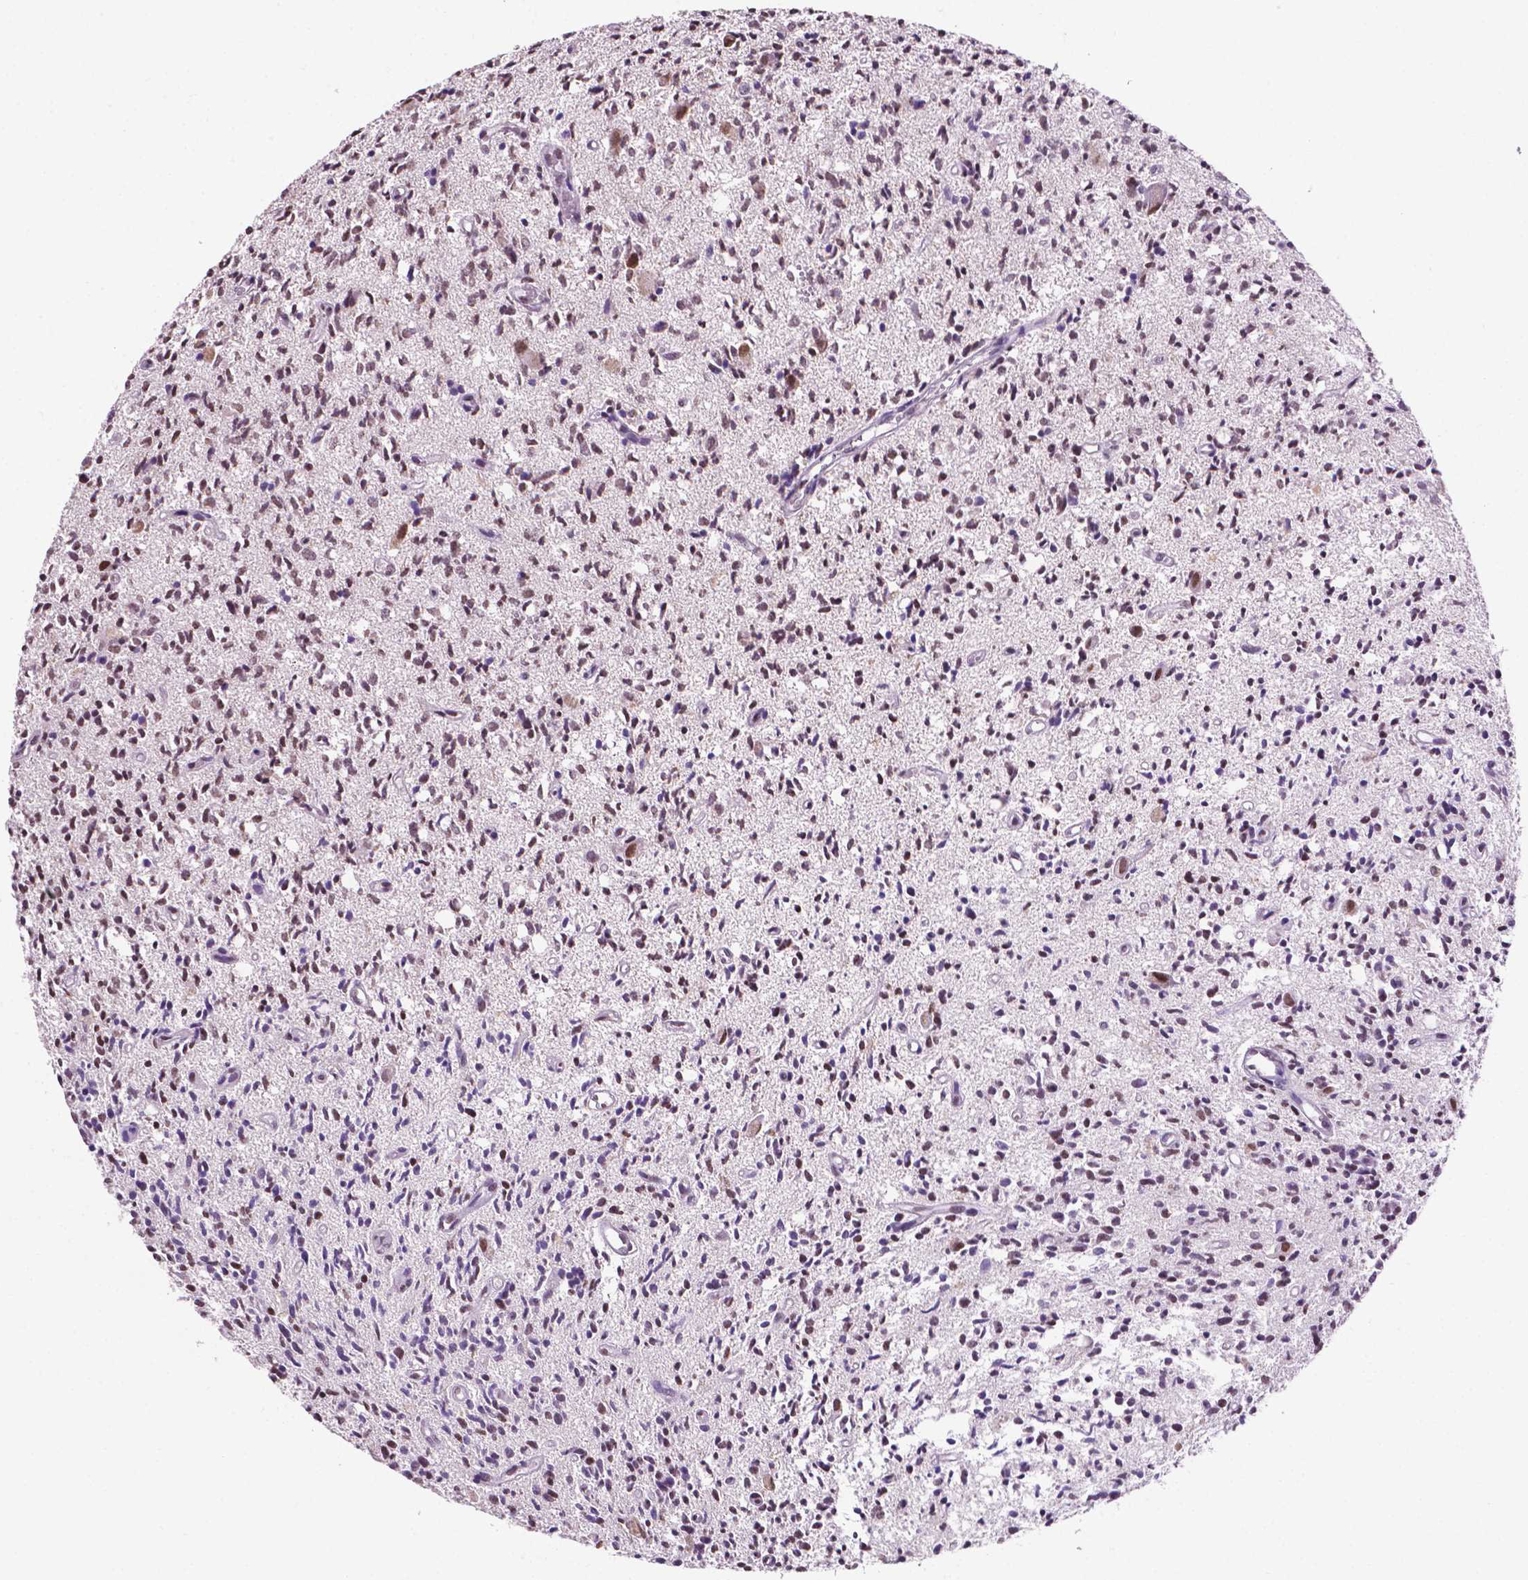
{"staining": {"intensity": "negative", "quantity": "none", "location": "none"}, "tissue": "glioma", "cell_type": "Tumor cells", "image_type": "cancer", "snomed": [{"axis": "morphology", "description": "Glioma, malignant, Low grade"}, {"axis": "topography", "description": "Brain"}], "caption": "Tumor cells show no significant protein expression in malignant glioma (low-grade).", "gene": "PTPN6", "patient": {"sex": "male", "age": 64}}